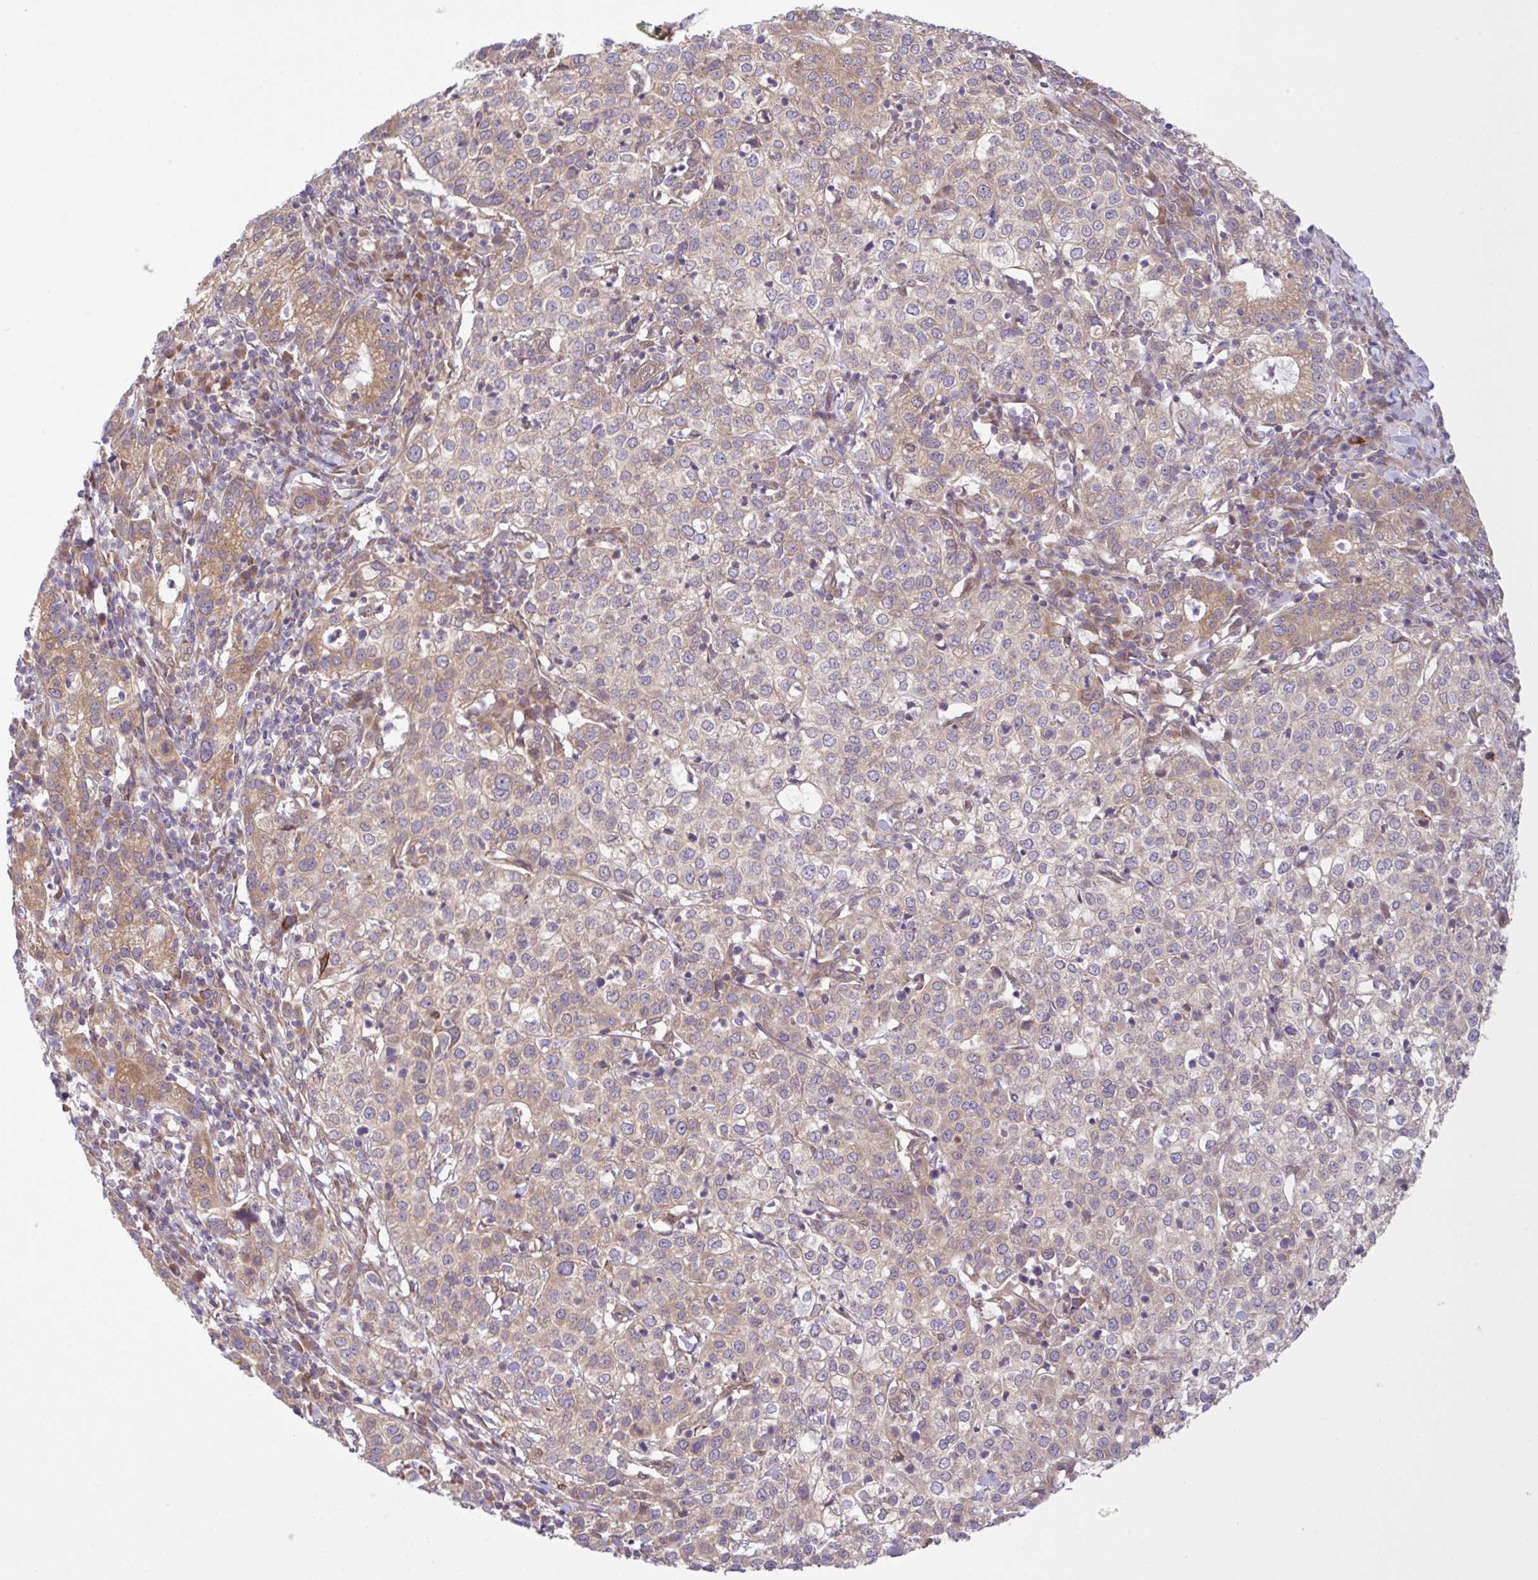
{"staining": {"intensity": "moderate", "quantity": "25%-75%", "location": "cytoplasmic/membranous"}, "tissue": "cervical cancer", "cell_type": "Tumor cells", "image_type": "cancer", "snomed": [{"axis": "morphology", "description": "Normal tissue, NOS"}, {"axis": "morphology", "description": "Adenocarcinoma, NOS"}, {"axis": "topography", "description": "Cervix"}], "caption": "The immunohistochemical stain labels moderate cytoplasmic/membranous positivity in tumor cells of adenocarcinoma (cervical) tissue.", "gene": "UBE4A", "patient": {"sex": "female", "age": 44}}